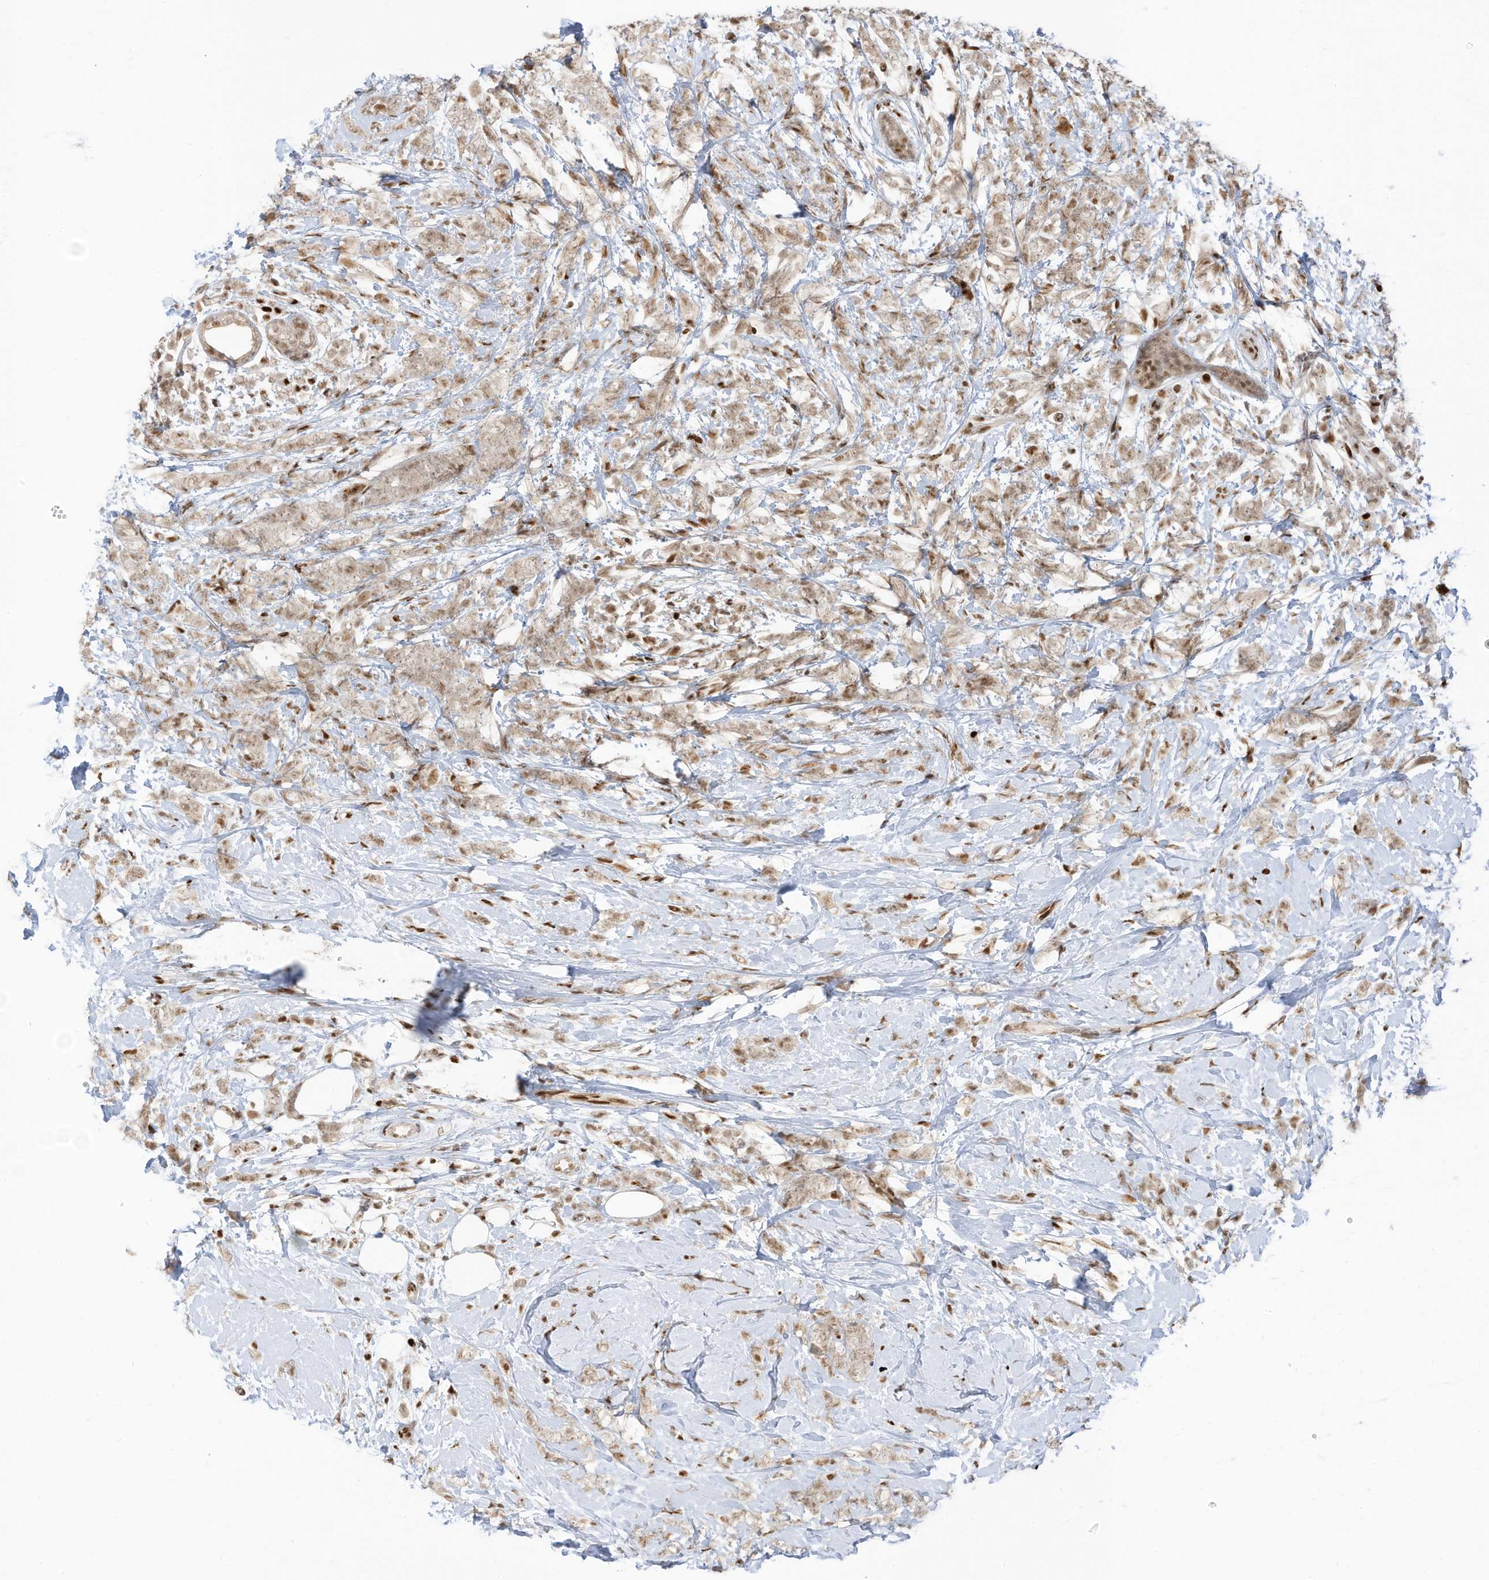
{"staining": {"intensity": "weak", "quantity": ">75%", "location": "nuclear"}, "tissue": "breast cancer", "cell_type": "Tumor cells", "image_type": "cancer", "snomed": [{"axis": "morphology", "description": "Lobular carcinoma"}, {"axis": "topography", "description": "Breast"}], "caption": "Human breast cancer stained with a brown dye exhibits weak nuclear positive staining in about >75% of tumor cells.", "gene": "SAMD15", "patient": {"sex": "female", "age": 58}}